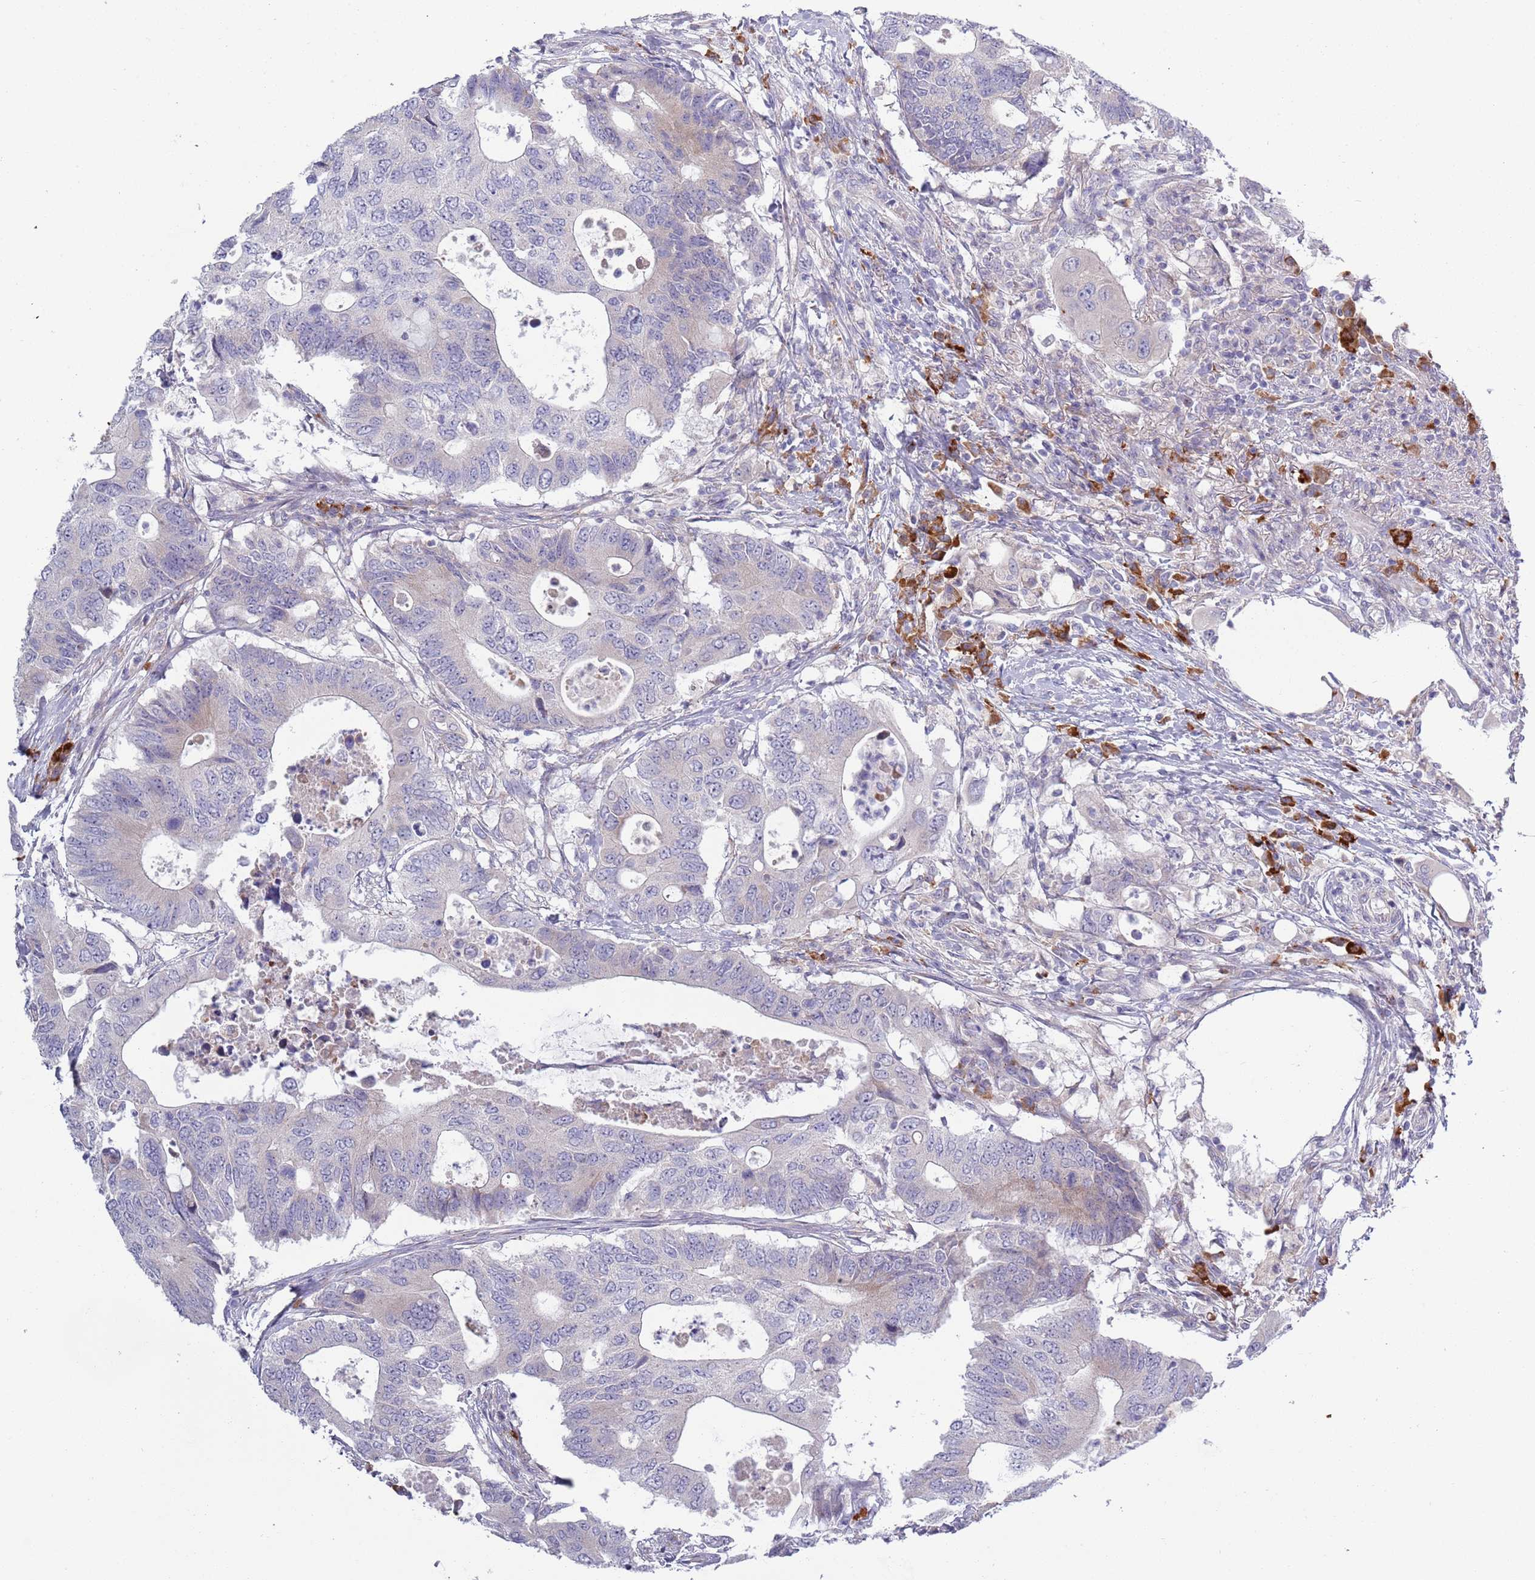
{"staining": {"intensity": "negative", "quantity": "none", "location": "none"}, "tissue": "colorectal cancer", "cell_type": "Tumor cells", "image_type": "cancer", "snomed": [{"axis": "morphology", "description": "Adenocarcinoma, NOS"}, {"axis": "topography", "description": "Colon"}], "caption": "DAB immunohistochemical staining of adenocarcinoma (colorectal) shows no significant staining in tumor cells.", "gene": "LTB", "patient": {"sex": "male", "age": 71}}